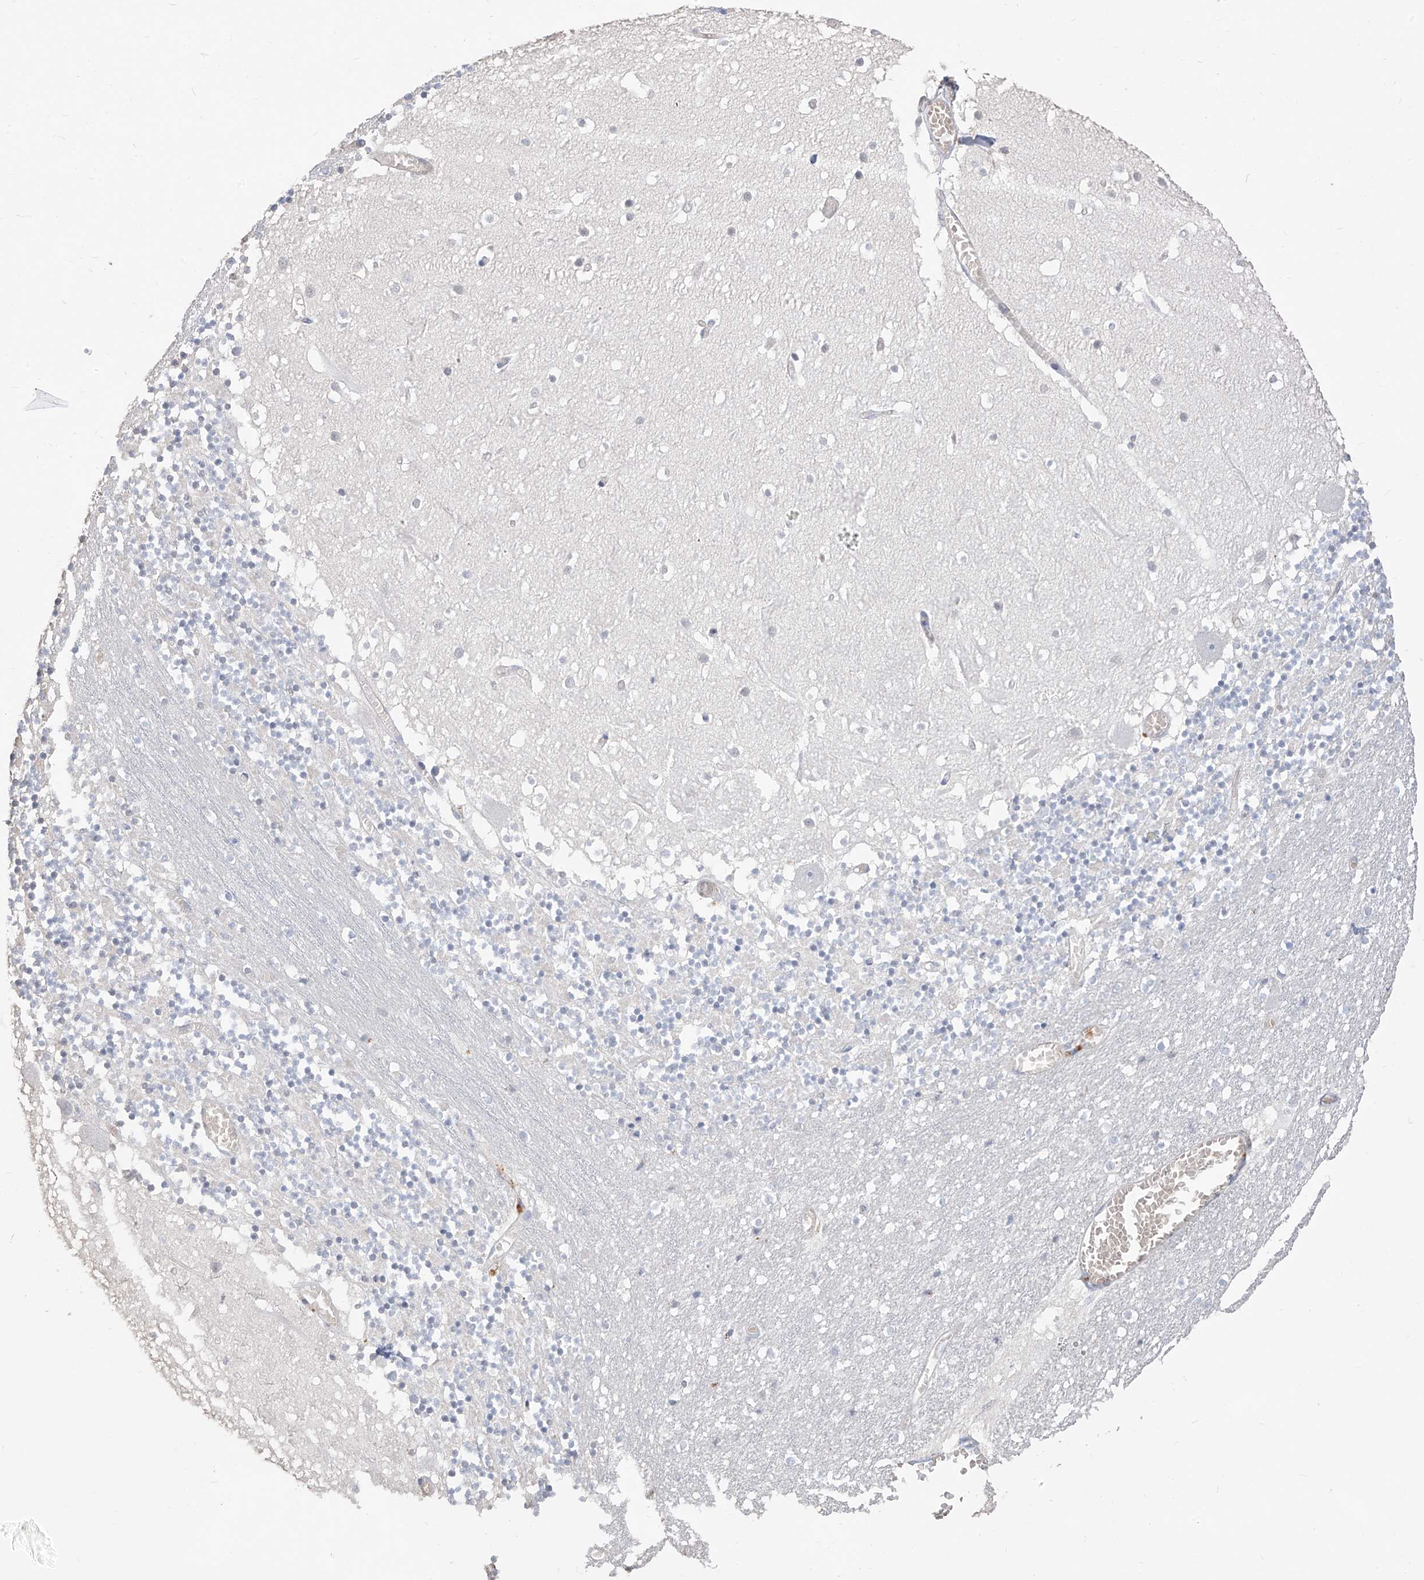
{"staining": {"intensity": "negative", "quantity": "none", "location": "none"}, "tissue": "cerebellum", "cell_type": "Cells in granular layer", "image_type": "normal", "snomed": [{"axis": "morphology", "description": "Normal tissue, NOS"}, {"axis": "topography", "description": "Cerebellum"}], "caption": "Immunohistochemical staining of benign human cerebellum shows no significant expression in cells in granular layer.", "gene": "PAFAH1B3", "patient": {"sex": "female", "age": 28}}